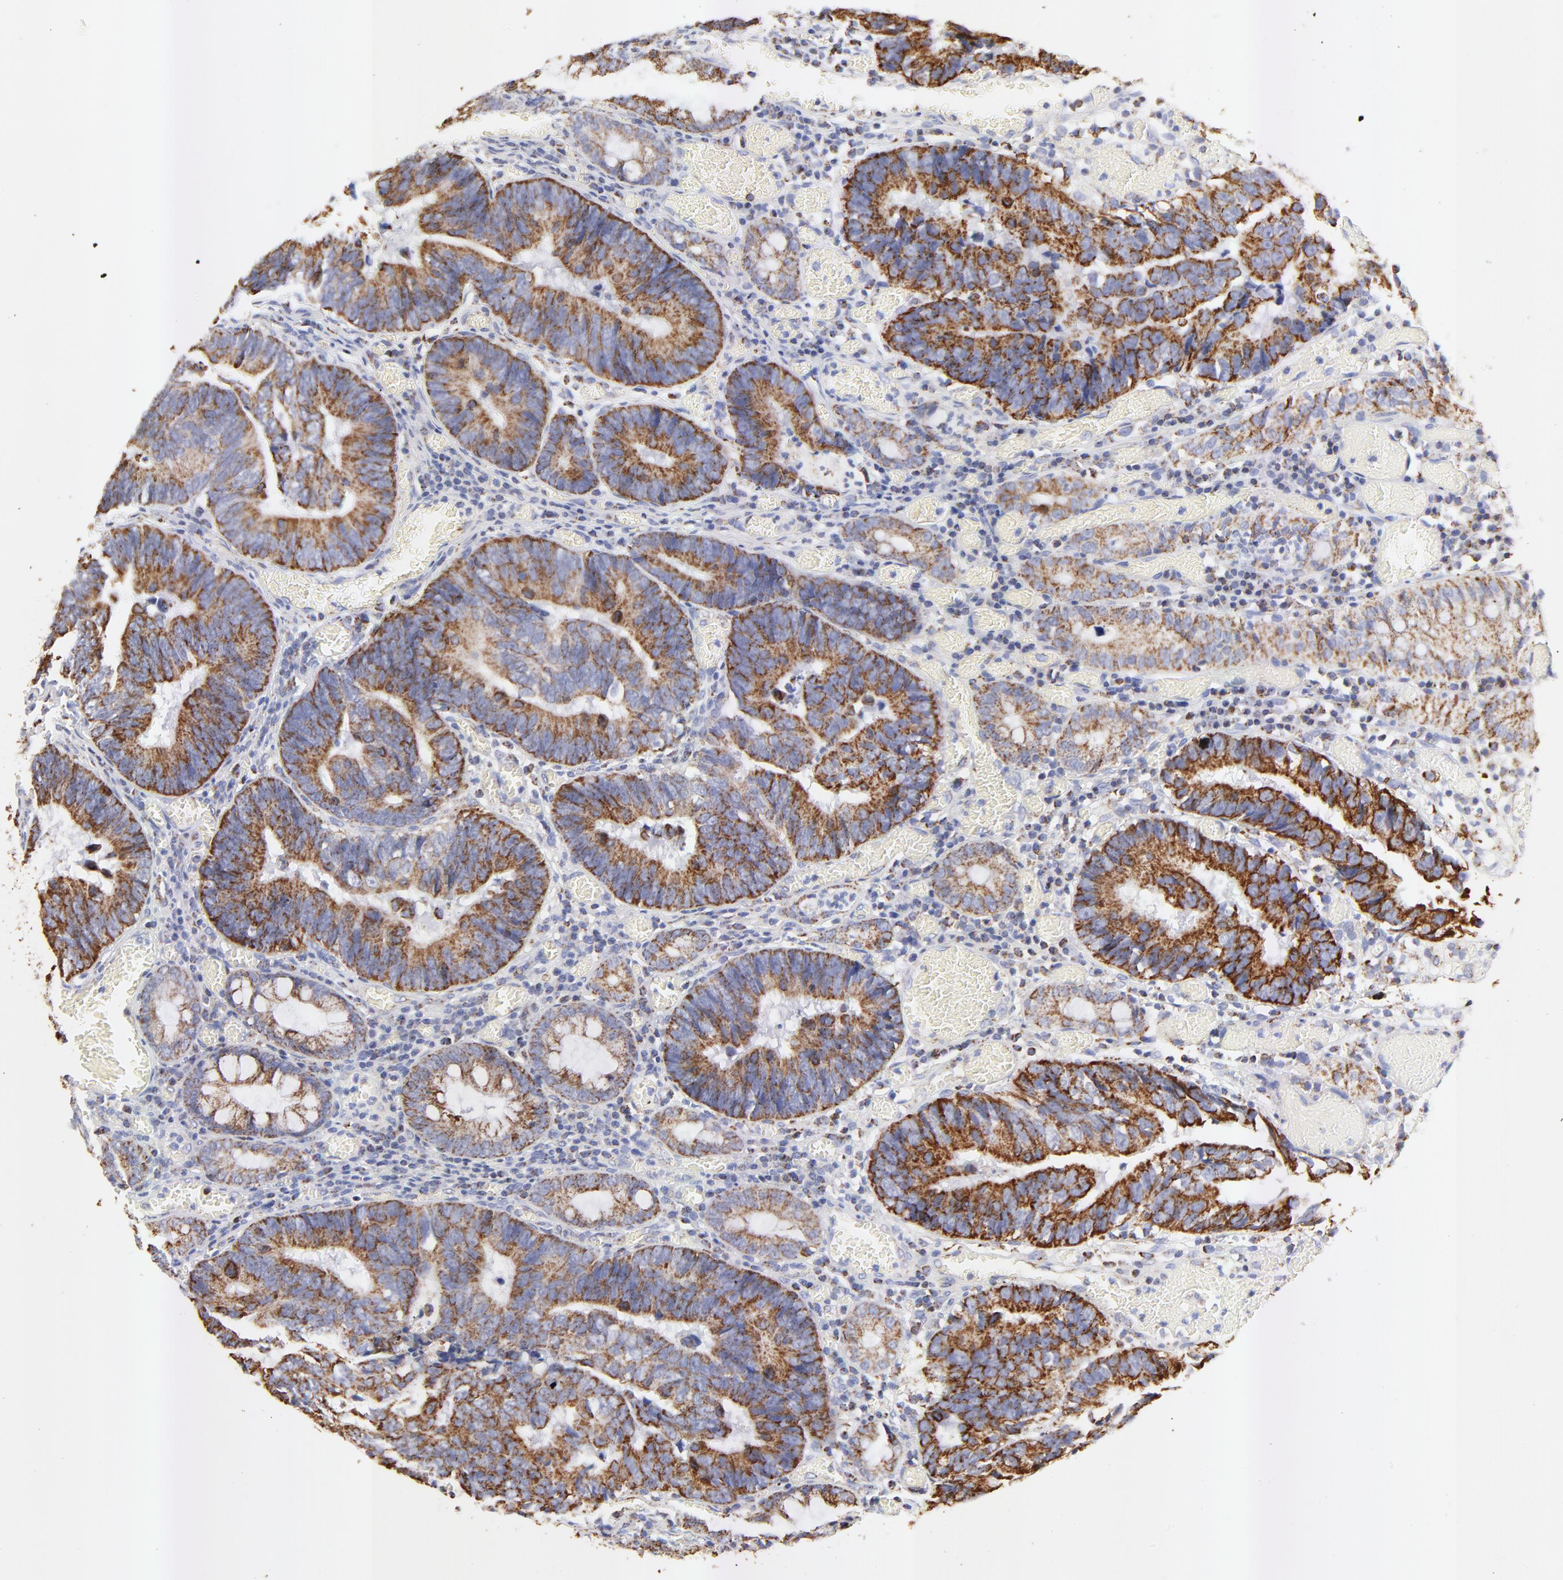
{"staining": {"intensity": "strong", "quantity": ">75%", "location": "cytoplasmic/membranous"}, "tissue": "colorectal cancer", "cell_type": "Tumor cells", "image_type": "cancer", "snomed": [{"axis": "morphology", "description": "Adenocarcinoma, NOS"}, {"axis": "topography", "description": "Rectum"}], "caption": "Immunohistochemistry (DAB (3,3'-diaminobenzidine)) staining of human adenocarcinoma (colorectal) reveals strong cytoplasmic/membranous protein expression in about >75% of tumor cells.", "gene": "COX4I1", "patient": {"sex": "female", "age": 98}}